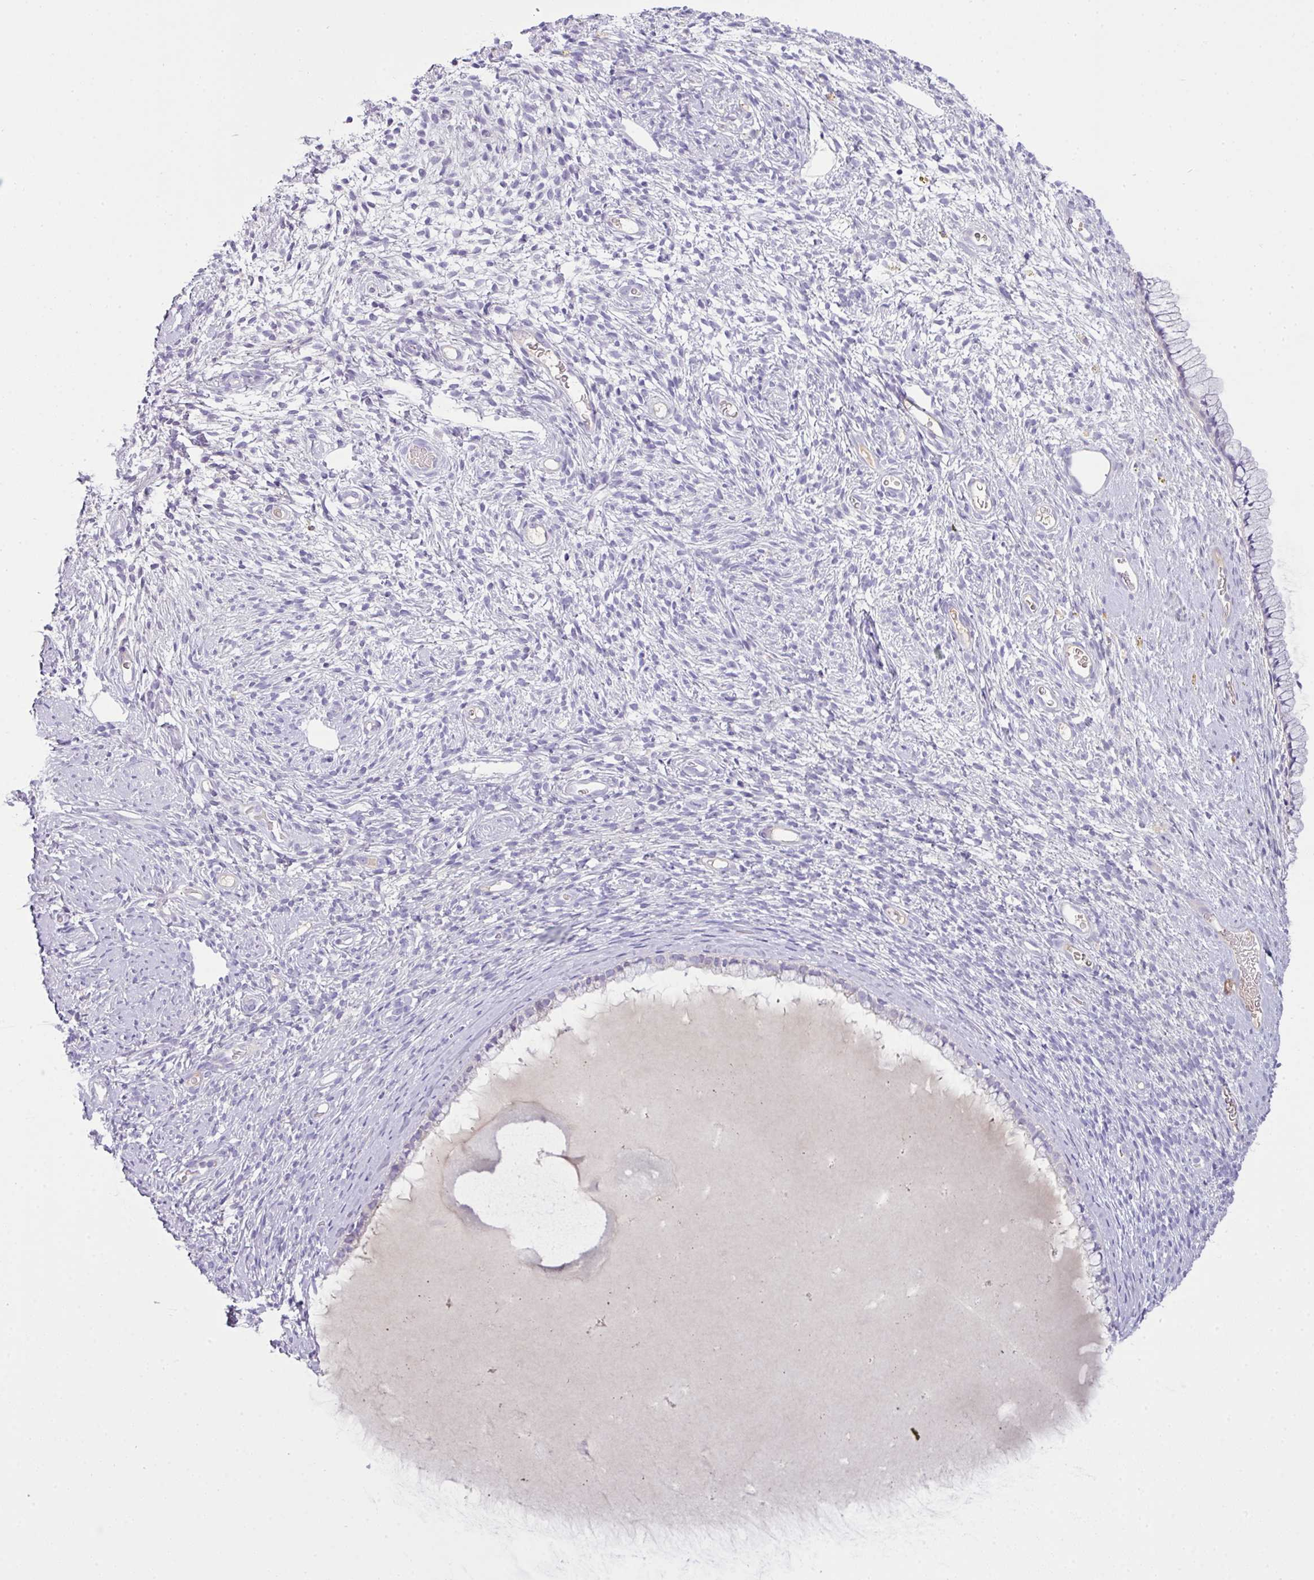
{"staining": {"intensity": "negative", "quantity": "none", "location": "none"}, "tissue": "cervix", "cell_type": "Glandular cells", "image_type": "normal", "snomed": [{"axis": "morphology", "description": "Normal tissue, NOS"}, {"axis": "topography", "description": "Cervix"}], "caption": "Immunohistochemistry (IHC) micrograph of normal cervix stained for a protein (brown), which displays no positivity in glandular cells.", "gene": "OR6C6", "patient": {"sex": "female", "age": 76}}